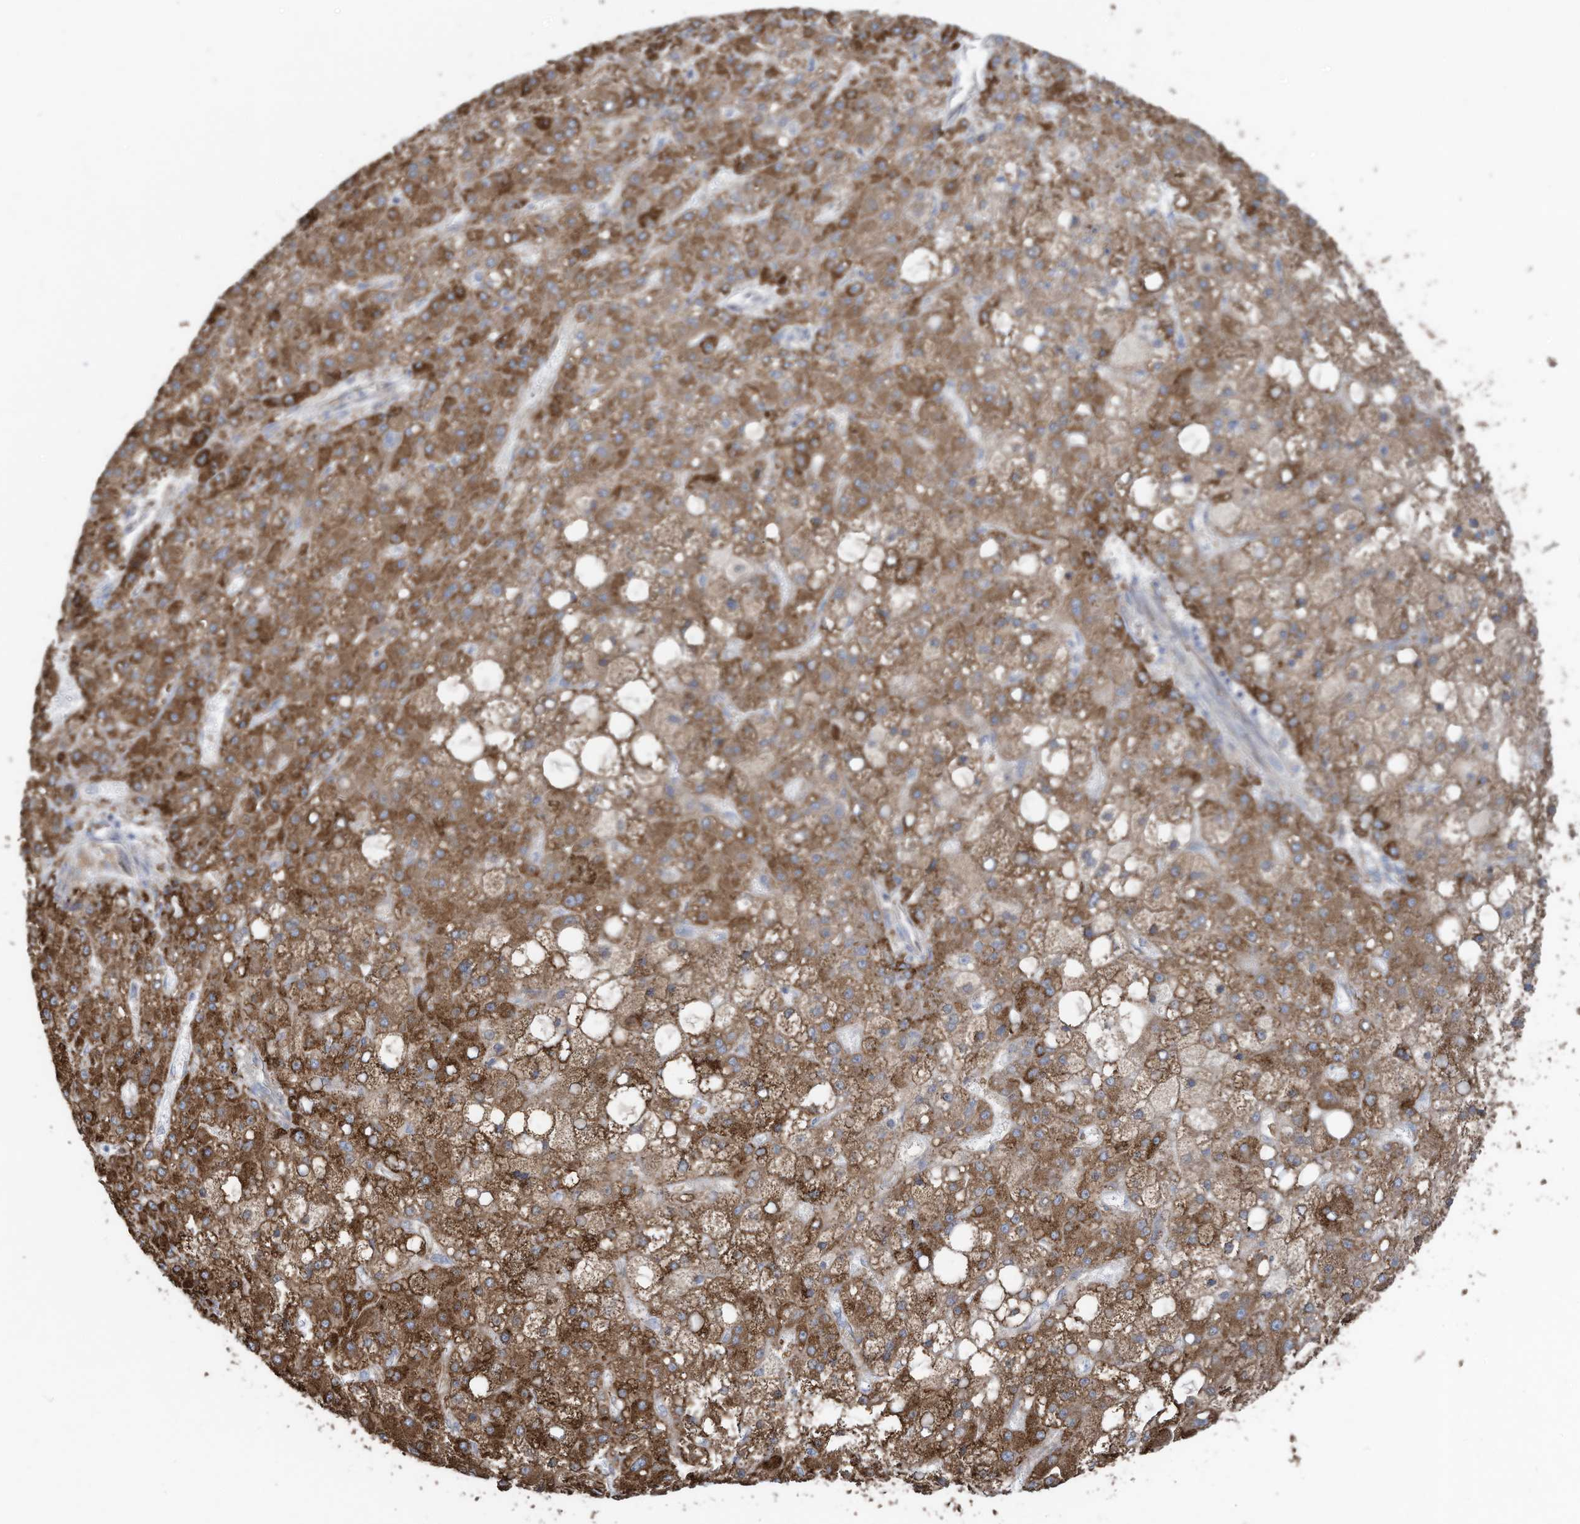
{"staining": {"intensity": "moderate", "quantity": ">75%", "location": "cytoplasmic/membranous"}, "tissue": "liver cancer", "cell_type": "Tumor cells", "image_type": "cancer", "snomed": [{"axis": "morphology", "description": "Carcinoma, Hepatocellular, NOS"}, {"axis": "topography", "description": "Liver"}], "caption": "This image shows immunohistochemistry staining of liver cancer, with medium moderate cytoplasmic/membranous positivity in approximately >75% of tumor cells.", "gene": "ZNF354C", "patient": {"sex": "male", "age": 67}}